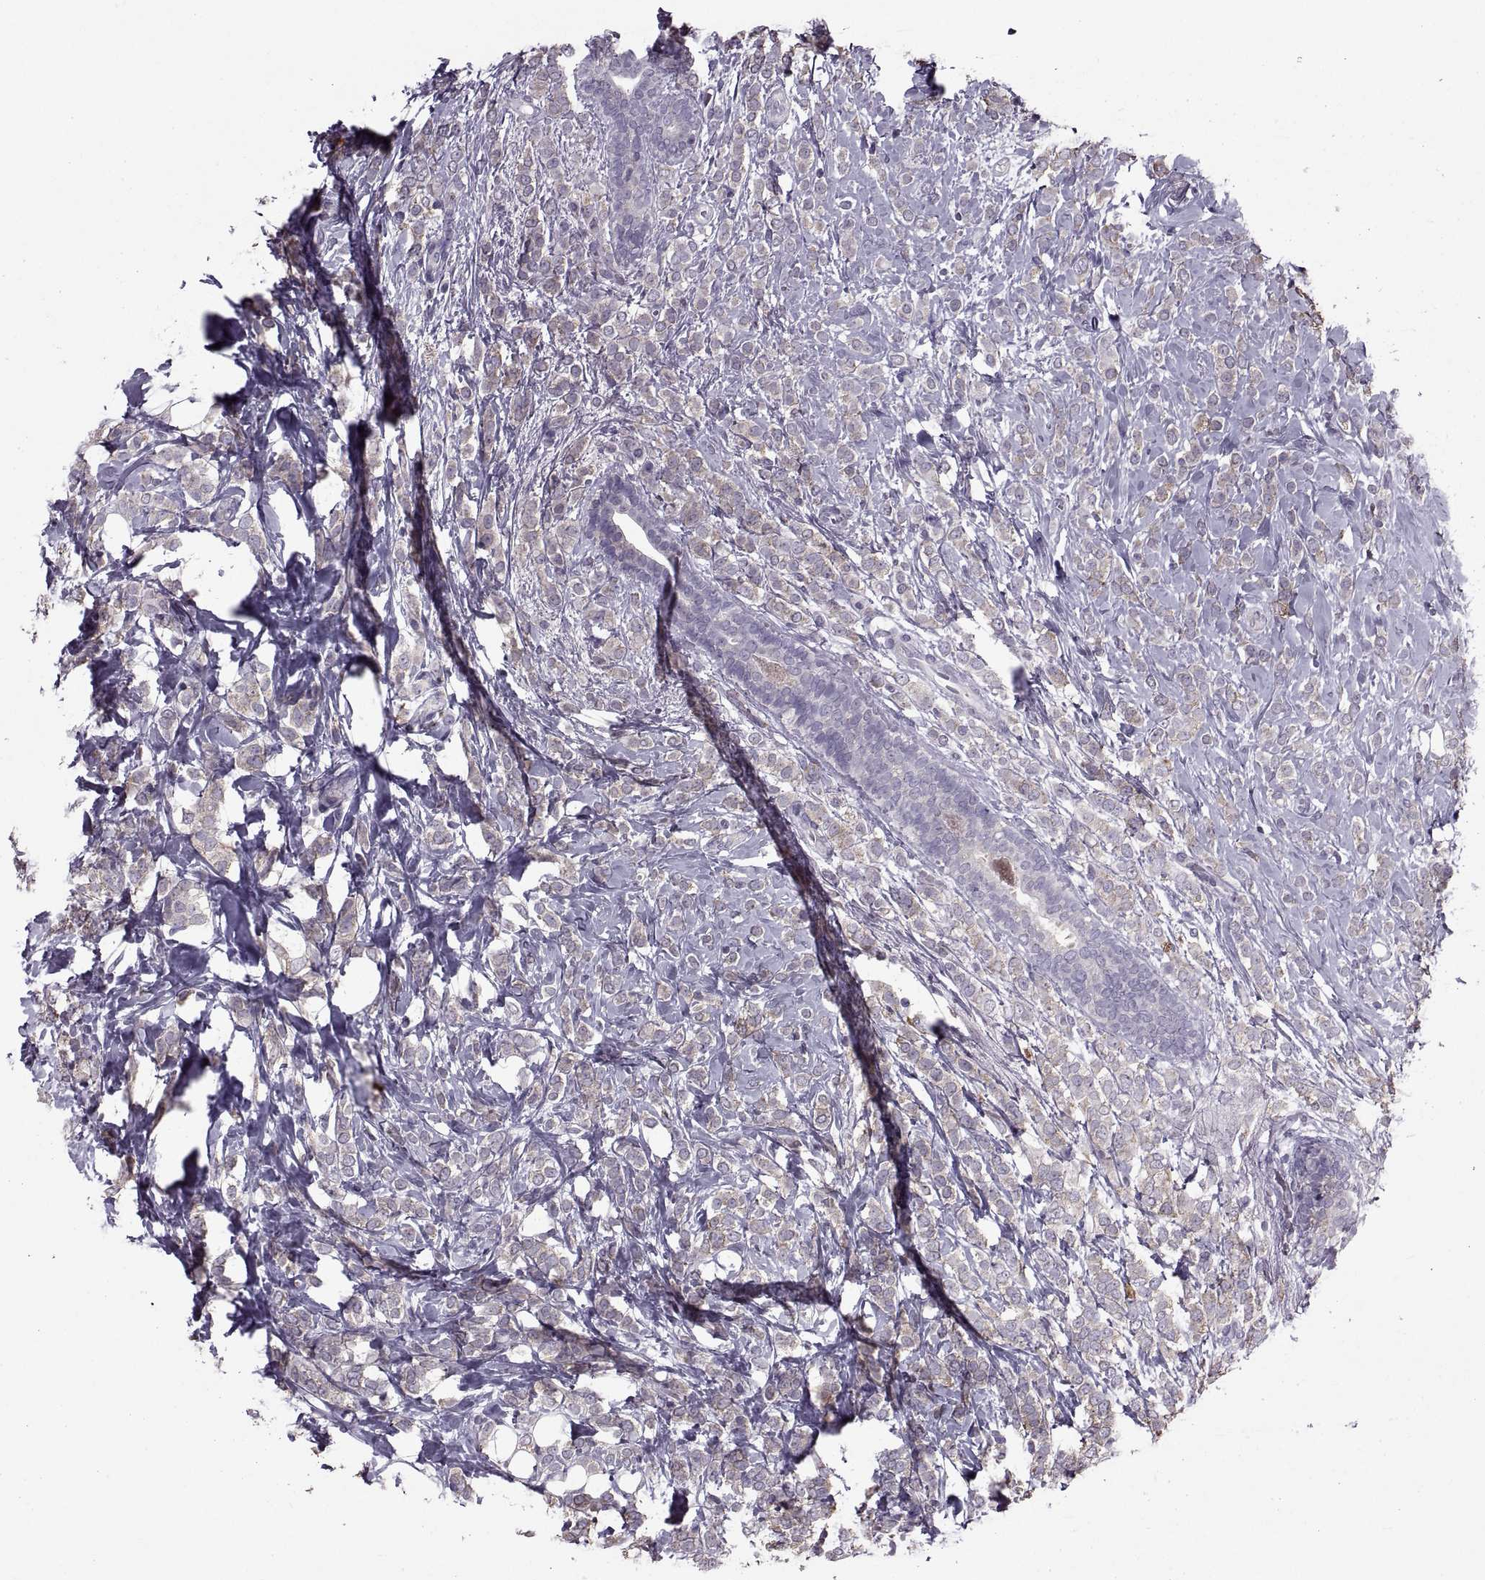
{"staining": {"intensity": "weak", "quantity": "25%-75%", "location": "cytoplasmic/membranous"}, "tissue": "breast cancer", "cell_type": "Tumor cells", "image_type": "cancer", "snomed": [{"axis": "morphology", "description": "Lobular carcinoma"}, {"axis": "topography", "description": "Breast"}], "caption": "Human lobular carcinoma (breast) stained with a protein marker displays weak staining in tumor cells.", "gene": "PABPC1", "patient": {"sex": "female", "age": 49}}